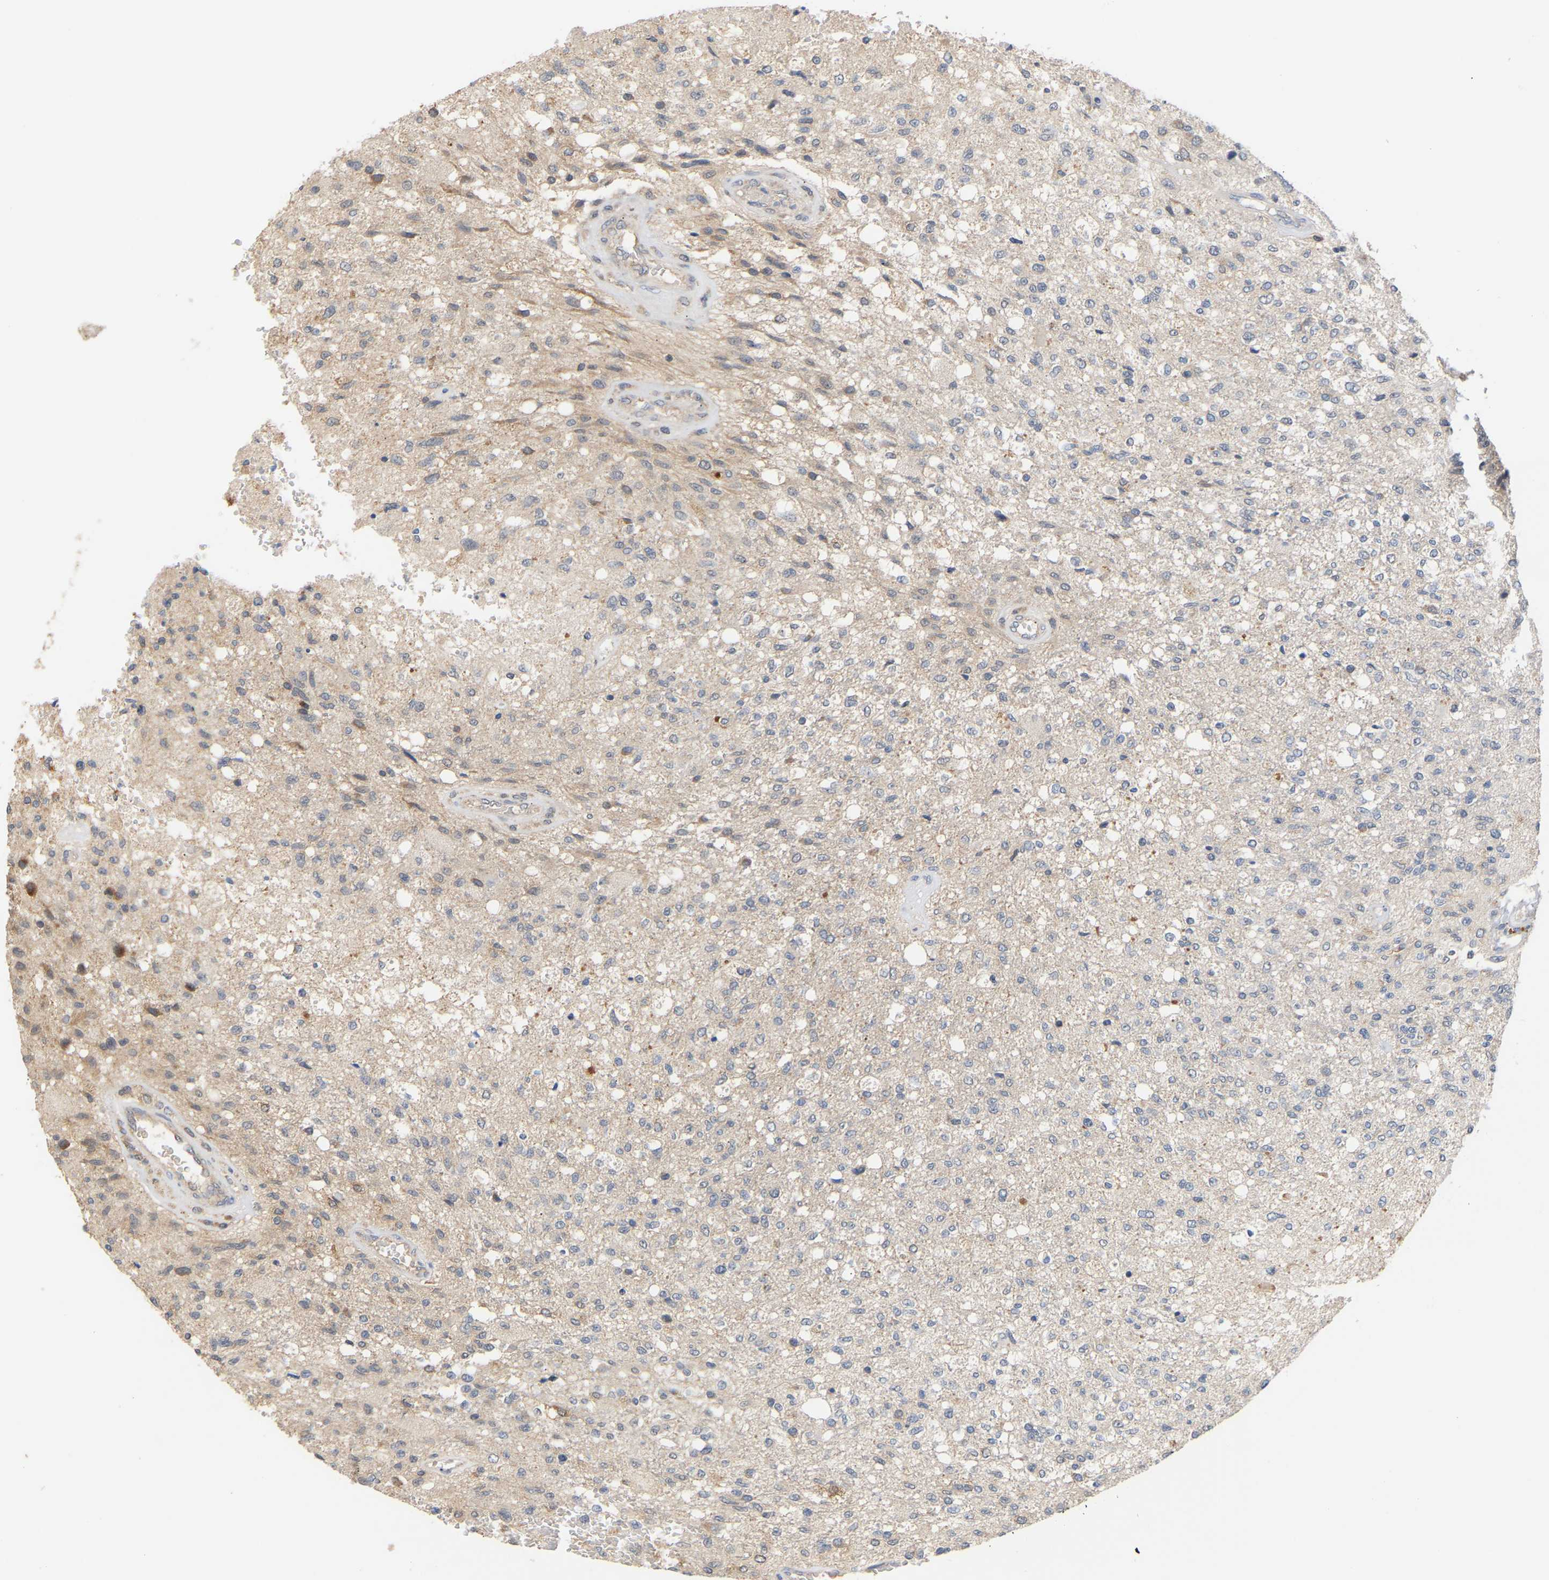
{"staining": {"intensity": "weak", "quantity": "<25%", "location": "cytoplasmic/membranous"}, "tissue": "glioma", "cell_type": "Tumor cells", "image_type": "cancer", "snomed": [{"axis": "morphology", "description": "Normal tissue, NOS"}, {"axis": "morphology", "description": "Glioma, malignant, High grade"}, {"axis": "topography", "description": "Cerebral cortex"}], "caption": "Malignant glioma (high-grade) was stained to show a protein in brown. There is no significant staining in tumor cells.", "gene": "TPMT", "patient": {"sex": "male", "age": 77}}